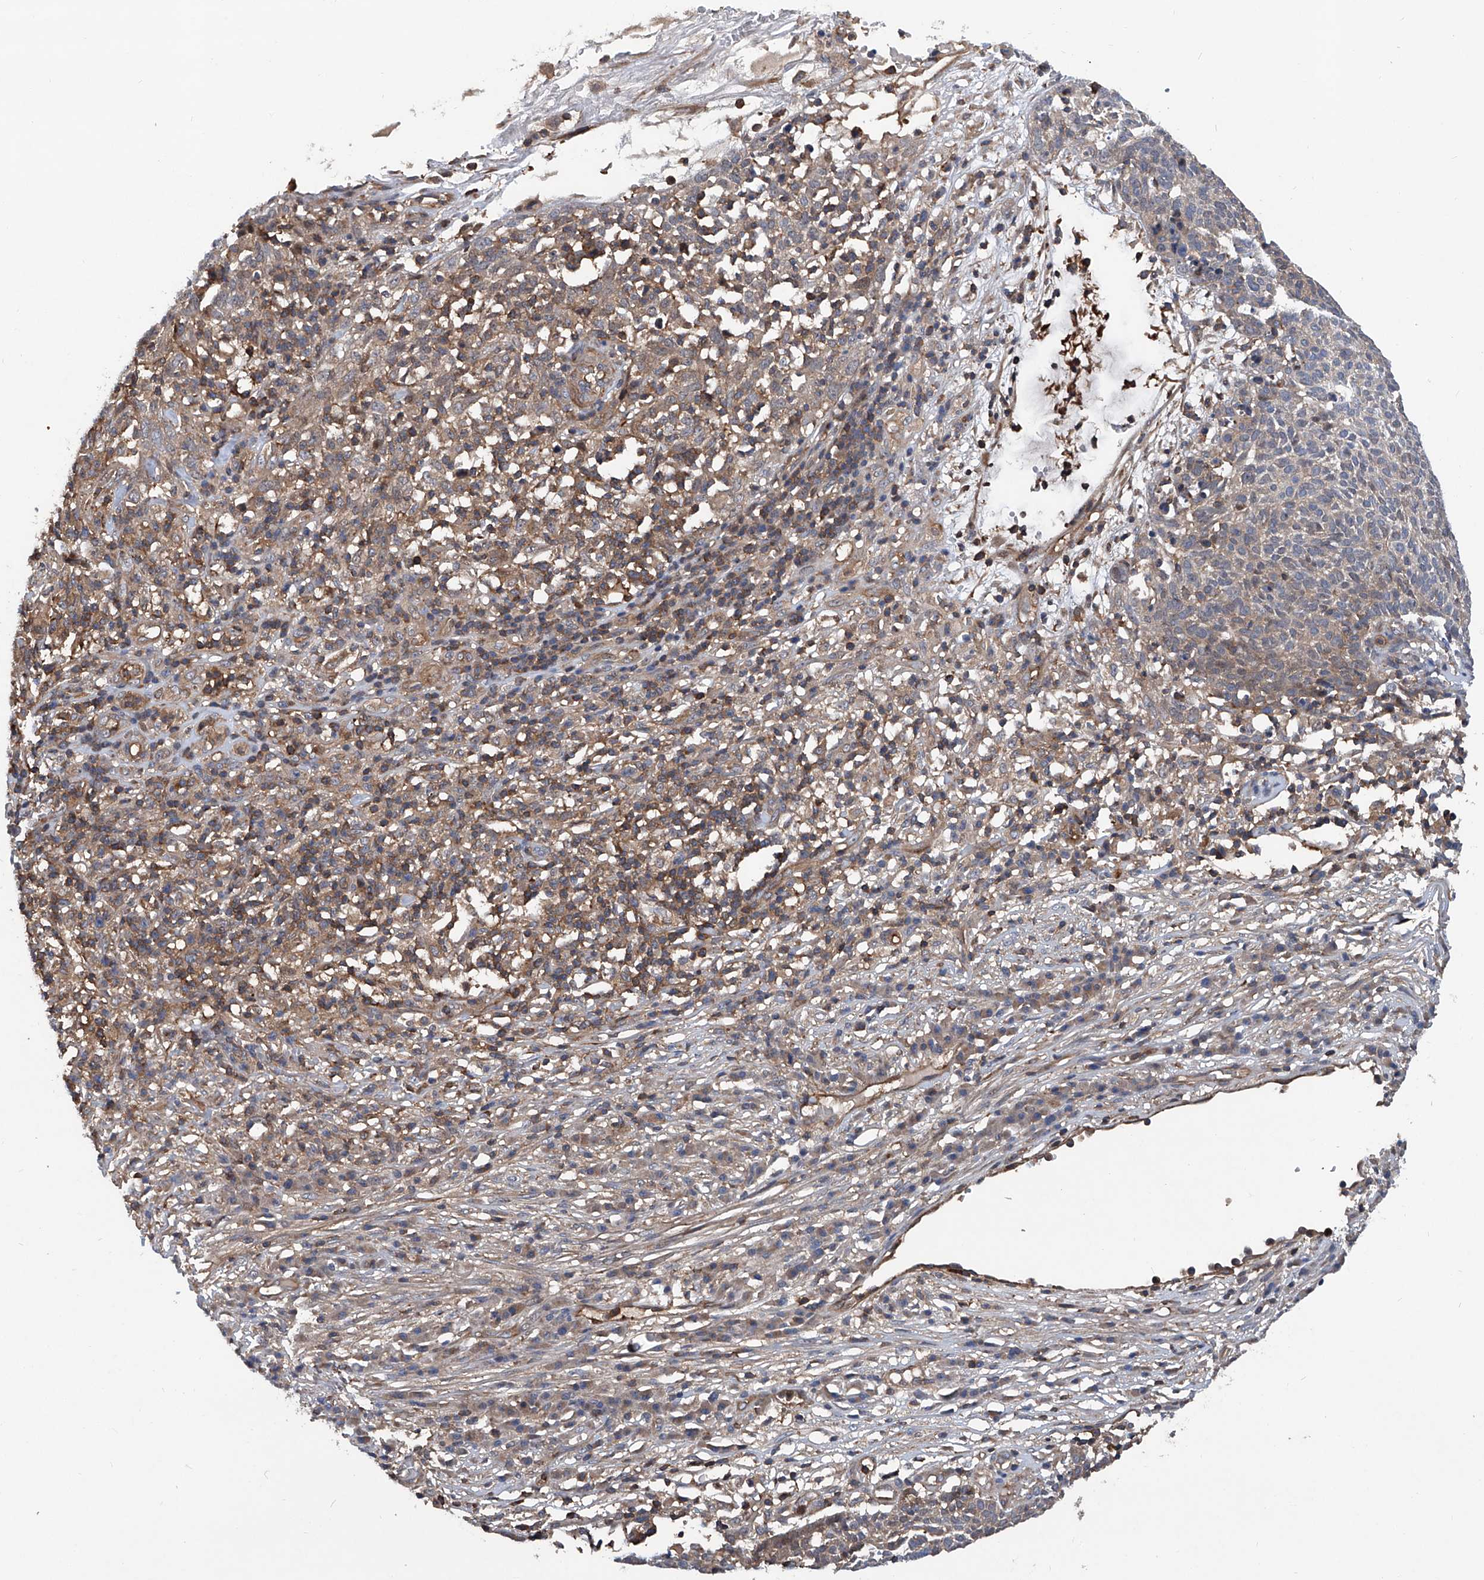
{"staining": {"intensity": "weak", "quantity": "<25%", "location": "cytoplasmic/membranous"}, "tissue": "skin cancer", "cell_type": "Tumor cells", "image_type": "cancer", "snomed": [{"axis": "morphology", "description": "Squamous cell carcinoma, NOS"}, {"axis": "topography", "description": "Skin"}], "caption": "Image shows no significant protein positivity in tumor cells of skin cancer.", "gene": "NT5C3A", "patient": {"sex": "female", "age": 90}}